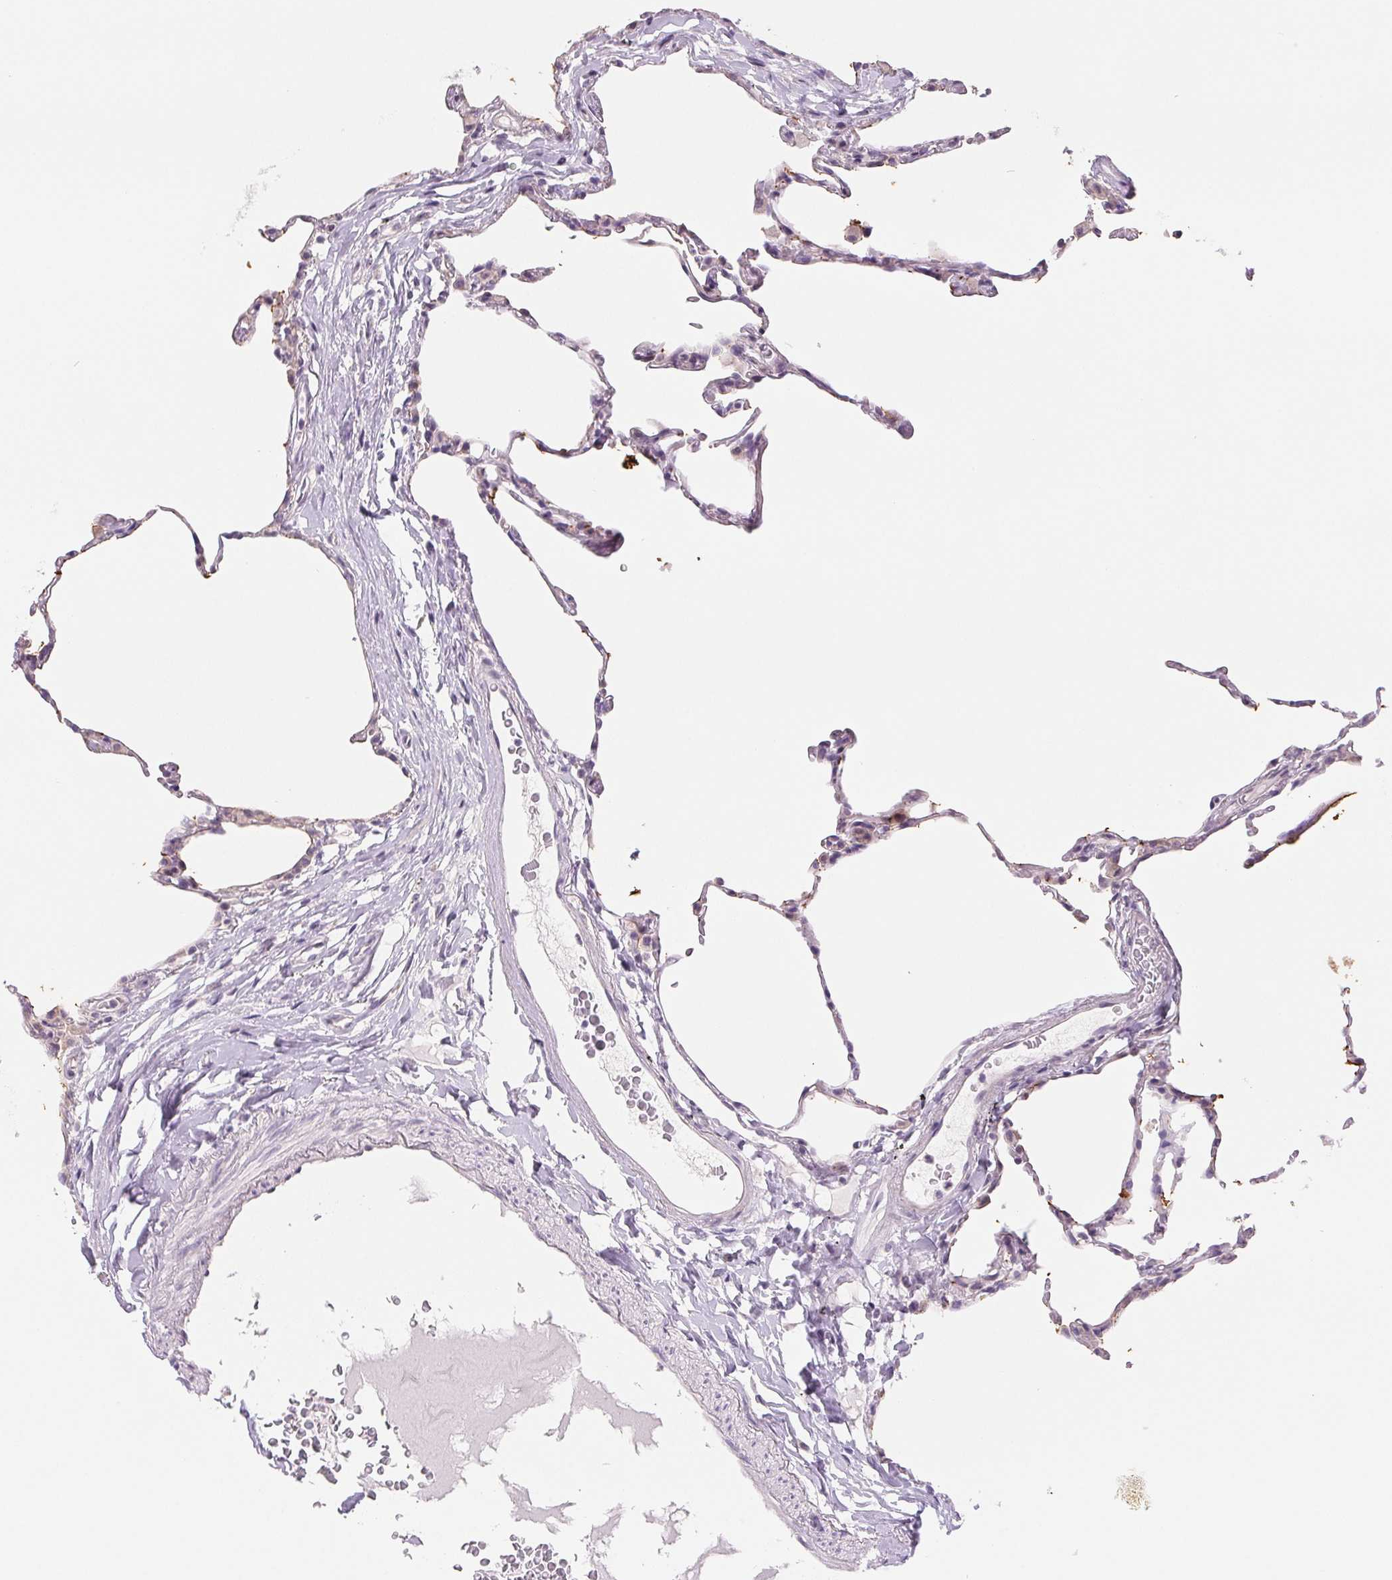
{"staining": {"intensity": "negative", "quantity": "none", "location": "none"}, "tissue": "lung", "cell_type": "Alveolar cells", "image_type": "normal", "snomed": [{"axis": "morphology", "description": "Normal tissue, NOS"}, {"axis": "topography", "description": "Lung"}], "caption": "IHC image of benign lung: lung stained with DAB (3,3'-diaminobenzidine) reveals no significant protein positivity in alveolar cells.", "gene": "CCDC168", "patient": {"sex": "female", "age": 57}}